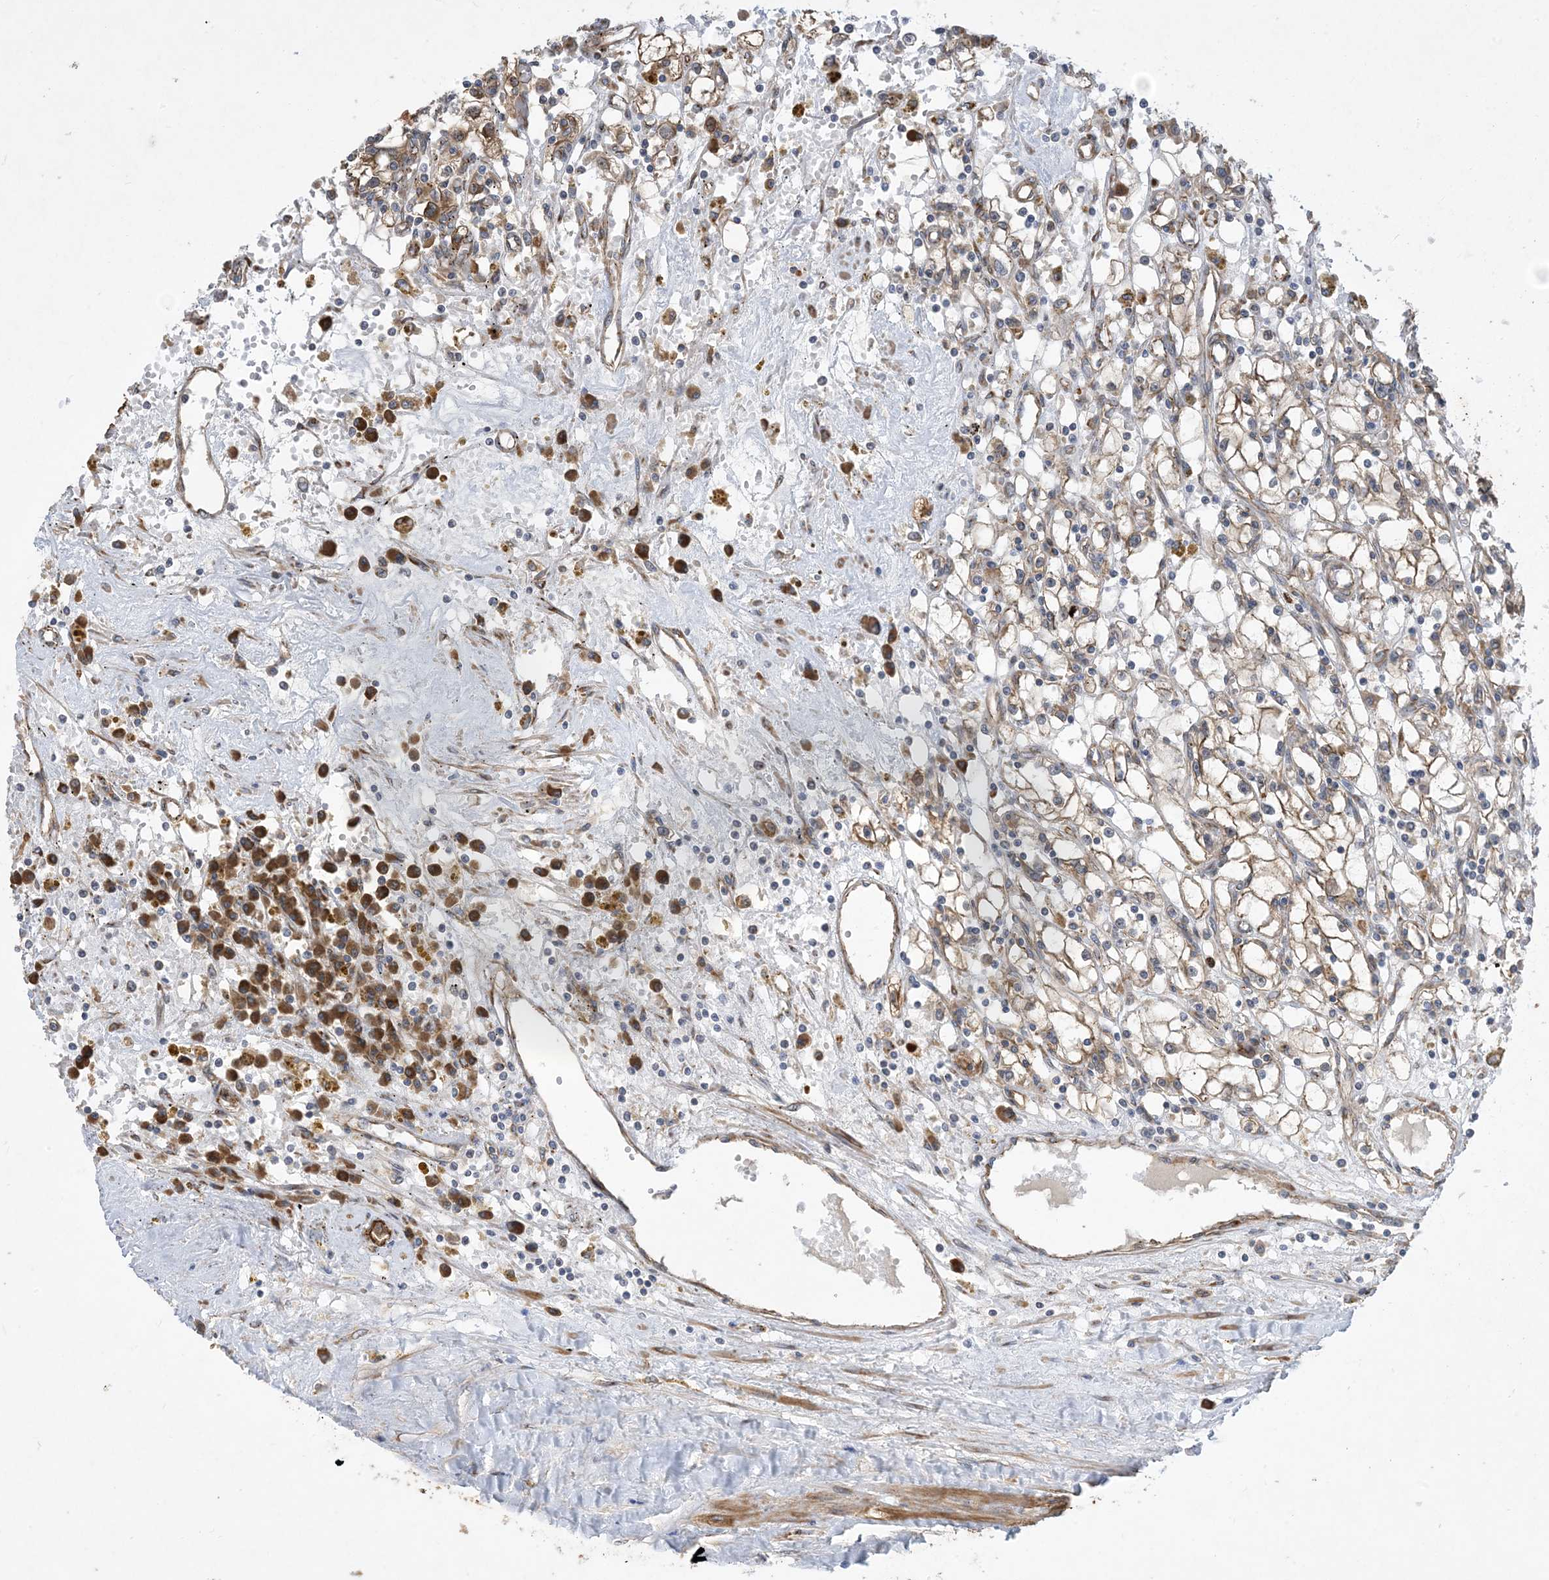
{"staining": {"intensity": "moderate", "quantity": "25%-75%", "location": "cytoplasmic/membranous"}, "tissue": "renal cancer", "cell_type": "Tumor cells", "image_type": "cancer", "snomed": [{"axis": "morphology", "description": "Adenocarcinoma, NOS"}, {"axis": "topography", "description": "Kidney"}], "caption": "Renal cancer (adenocarcinoma) was stained to show a protein in brown. There is medium levels of moderate cytoplasmic/membranous expression in approximately 25%-75% of tumor cells.", "gene": "OTOP1", "patient": {"sex": "male", "age": 56}}